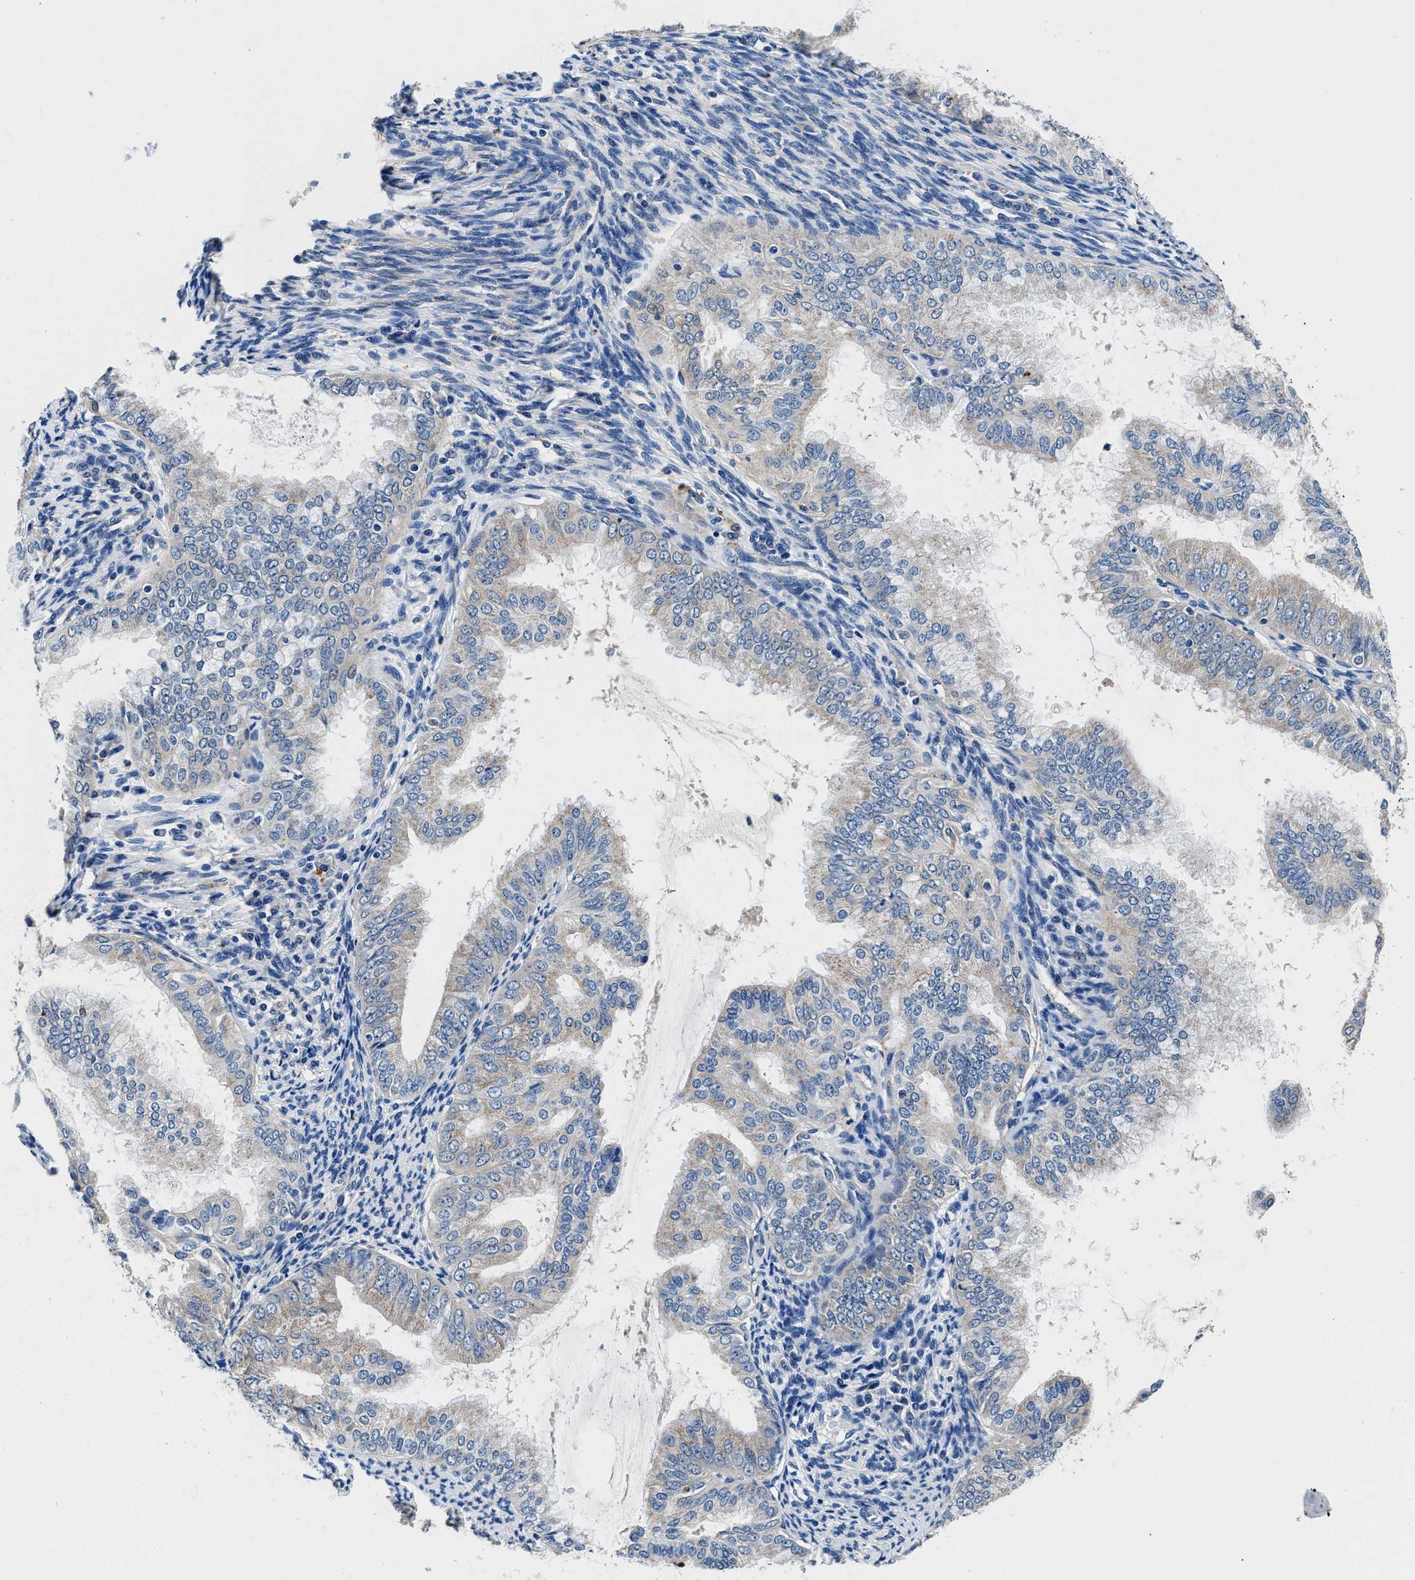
{"staining": {"intensity": "weak", "quantity": "25%-75%", "location": "cytoplasmic/membranous"}, "tissue": "endometrial cancer", "cell_type": "Tumor cells", "image_type": "cancer", "snomed": [{"axis": "morphology", "description": "Adenocarcinoma, NOS"}, {"axis": "topography", "description": "Endometrium"}], "caption": "A histopathology image of human adenocarcinoma (endometrial) stained for a protein displays weak cytoplasmic/membranous brown staining in tumor cells.", "gene": "NEU1", "patient": {"sex": "female", "age": 63}}